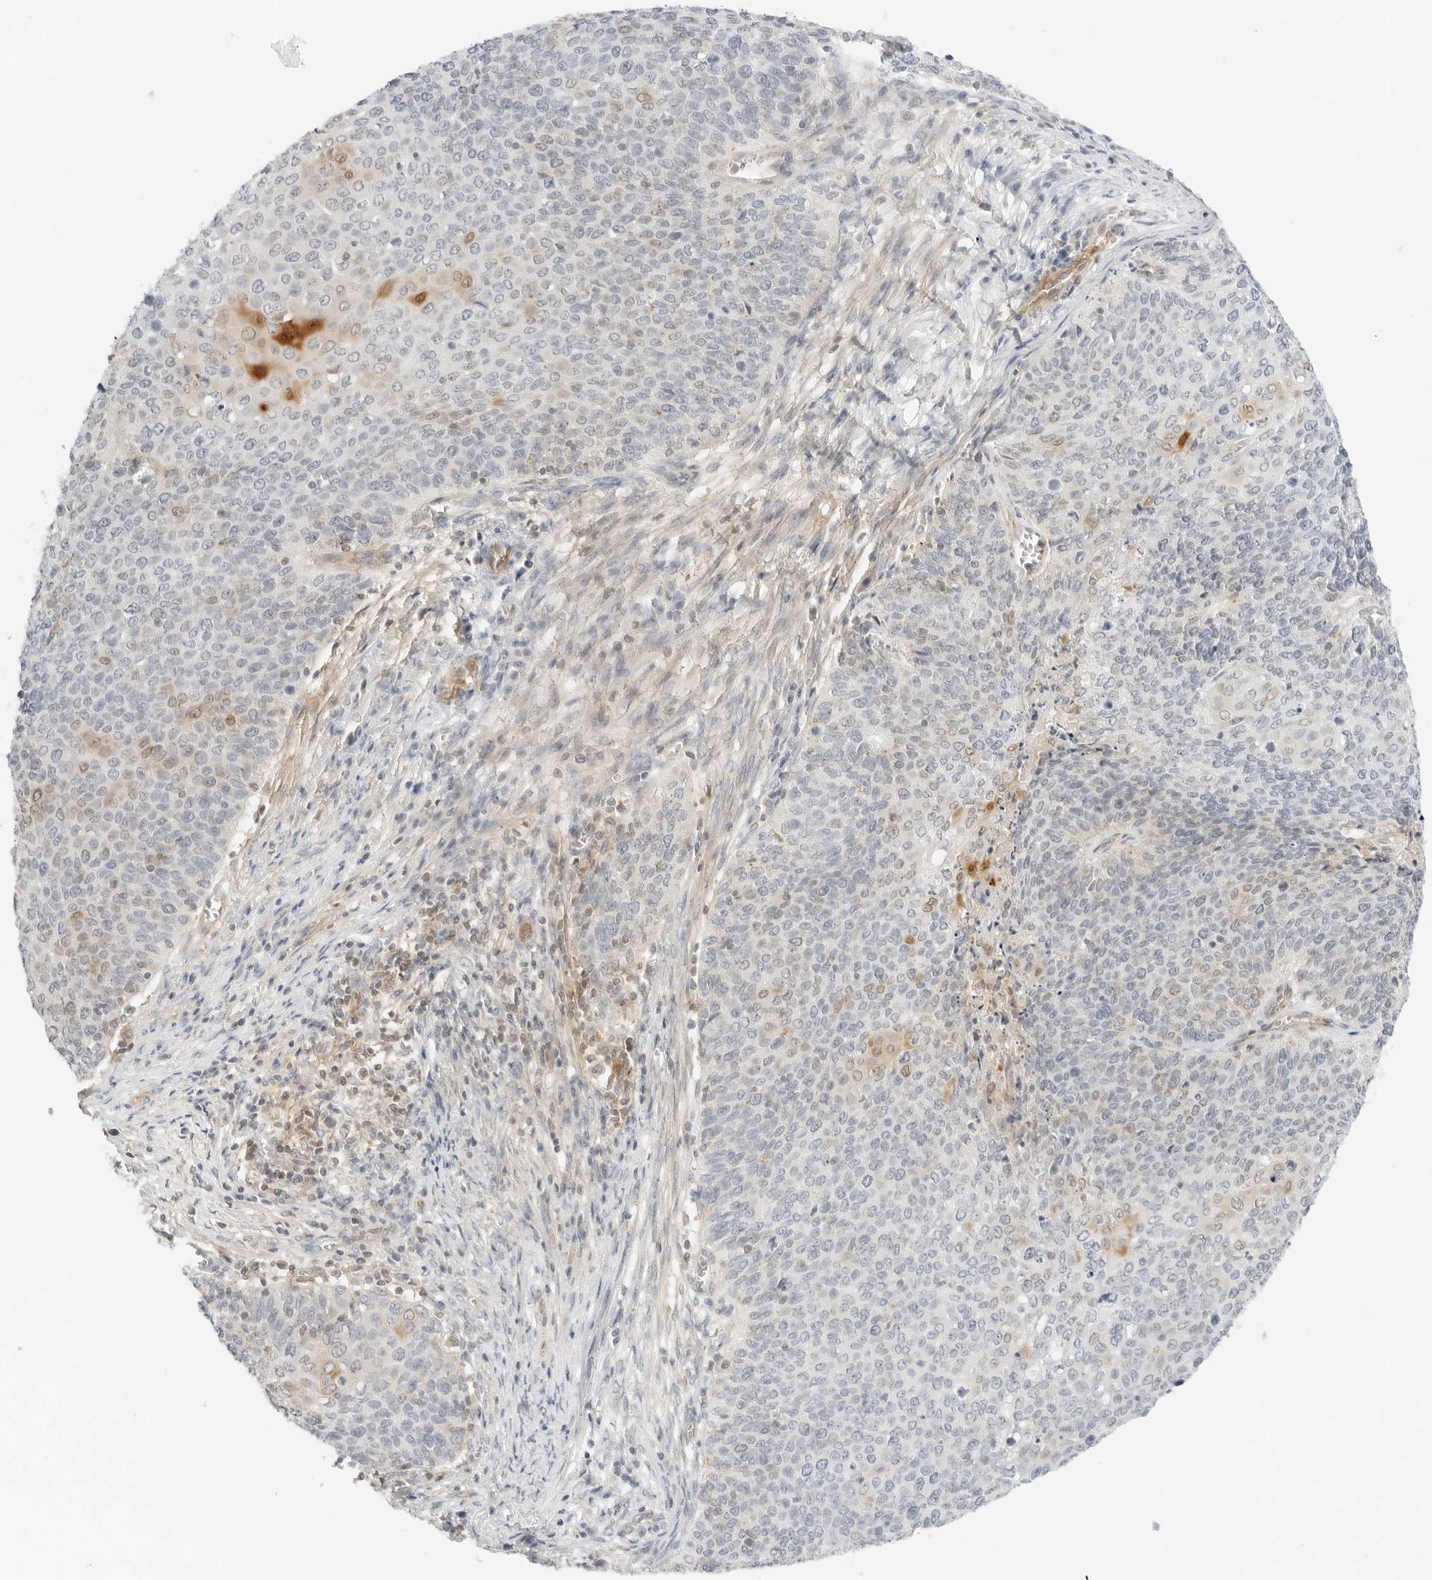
{"staining": {"intensity": "moderate", "quantity": "<25%", "location": "cytoplasmic/membranous"}, "tissue": "cervical cancer", "cell_type": "Tumor cells", "image_type": "cancer", "snomed": [{"axis": "morphology", "description": "Squamous cell carcinoma, NOS"}, {"axis": "topography", "description": "Cervix"}], "caption": "High-magnification brightfield microscopy of cervical cancer (squamous cell carcinoma) stained with DAB (3,3'-diaminobenzidine) (brown) and counterstained with hematoxylin (blue). tumor cells exhibit moderate cytoplasmic/membranous expression is identified in about<25% of cells.", "gene": "OSCP1", "patient": {"sex": "female", "age": 39}}